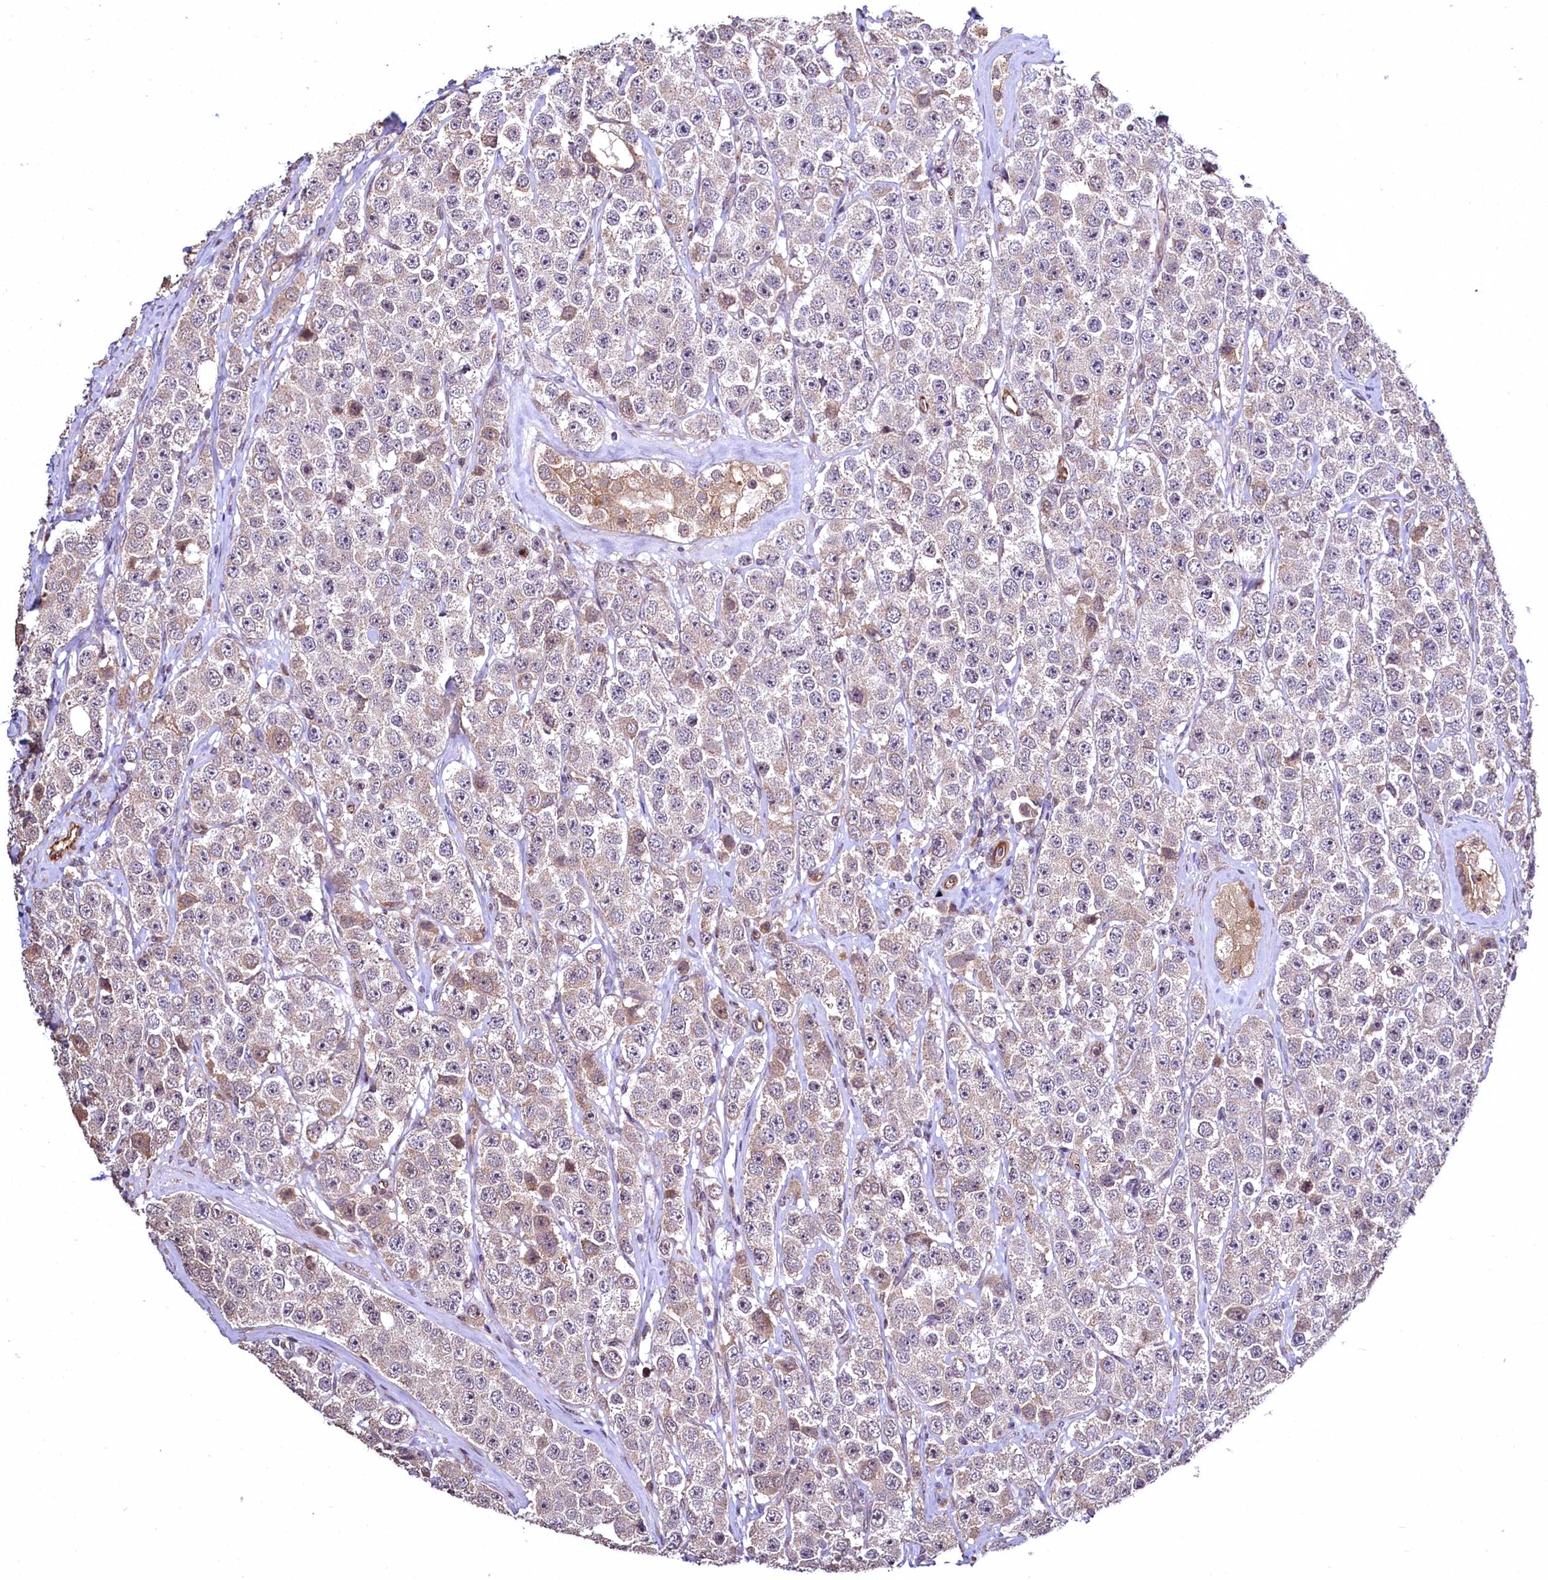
{"staining": {"intensity": "weak", "quantity": "<25%", "location": "cytoplasmic/membranous"}, "tissue": "testis cancer", "cell_type": "Tumor cells", "image_type": "cancer", "snomed": [{"axis": "morphology", "description": "Seminoma, NOS"}, {"axis": "topography", "description": "Testis"}], "caption": "A high-resolution photomicrograph shows immunohistochemistry (IHC) staining of testis cancer, which shows no significant positivity in tumor cells.", "gene": "TBCEL", "patient": {"sex": "male", "age": 28}}